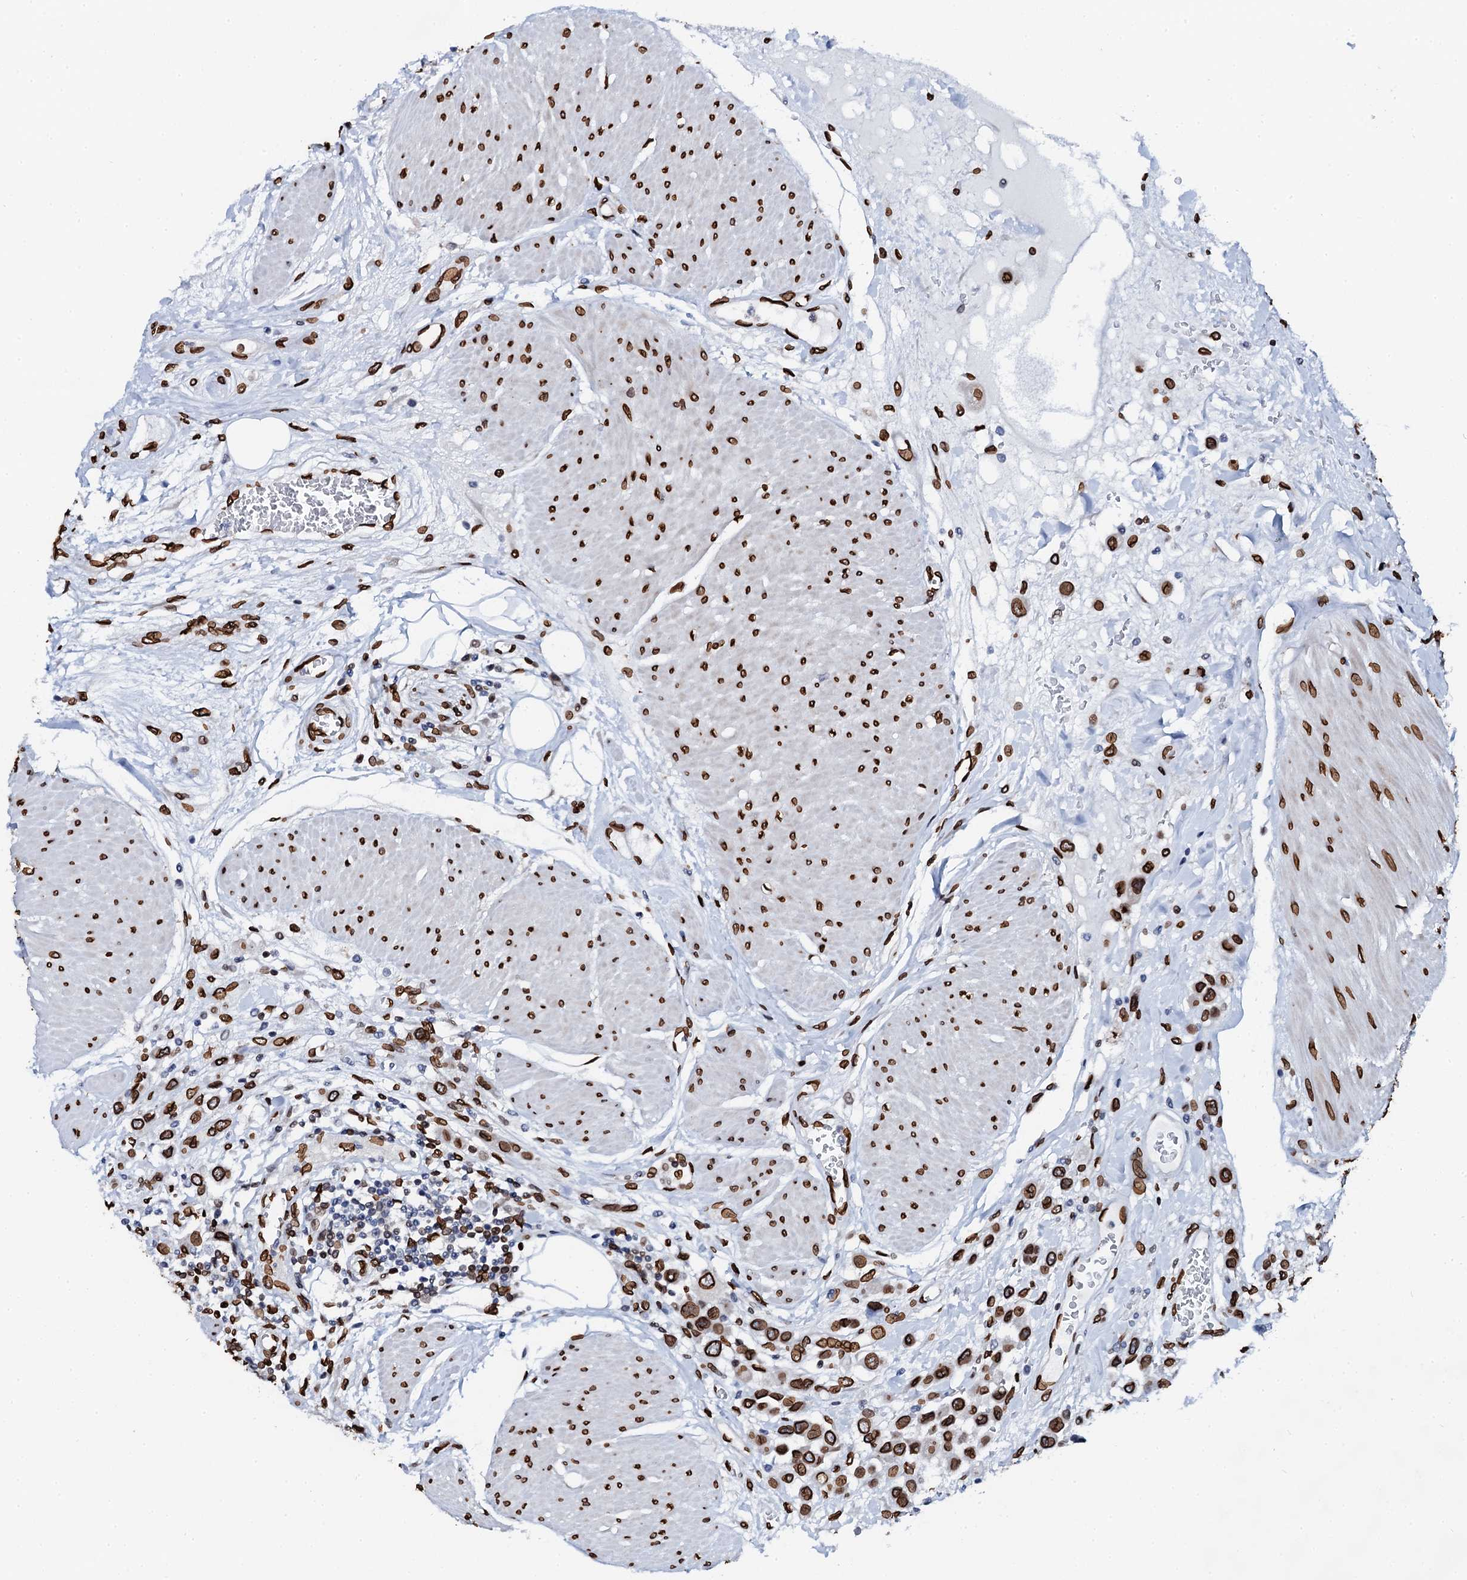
{"staining": {"intensity": "strong", "quantity": ">75%", "location": "nuclear"}, "tissue": "urothelial cancer", "cell_type": "Tumor cells", "image_type": "cancer", "snomed": [{"axis": "morphology", "description": "Urothelial carcinoma, High grade"}, {"axis": "topography", "description": "Urinary bladder"}], "caption": "The immunohistochemical stain shows strong nuclear staining in tumor cells of urothelial cancer tissue.", "gene": "KATNAL2", "patient": {"sex": "male", "age": 50}}